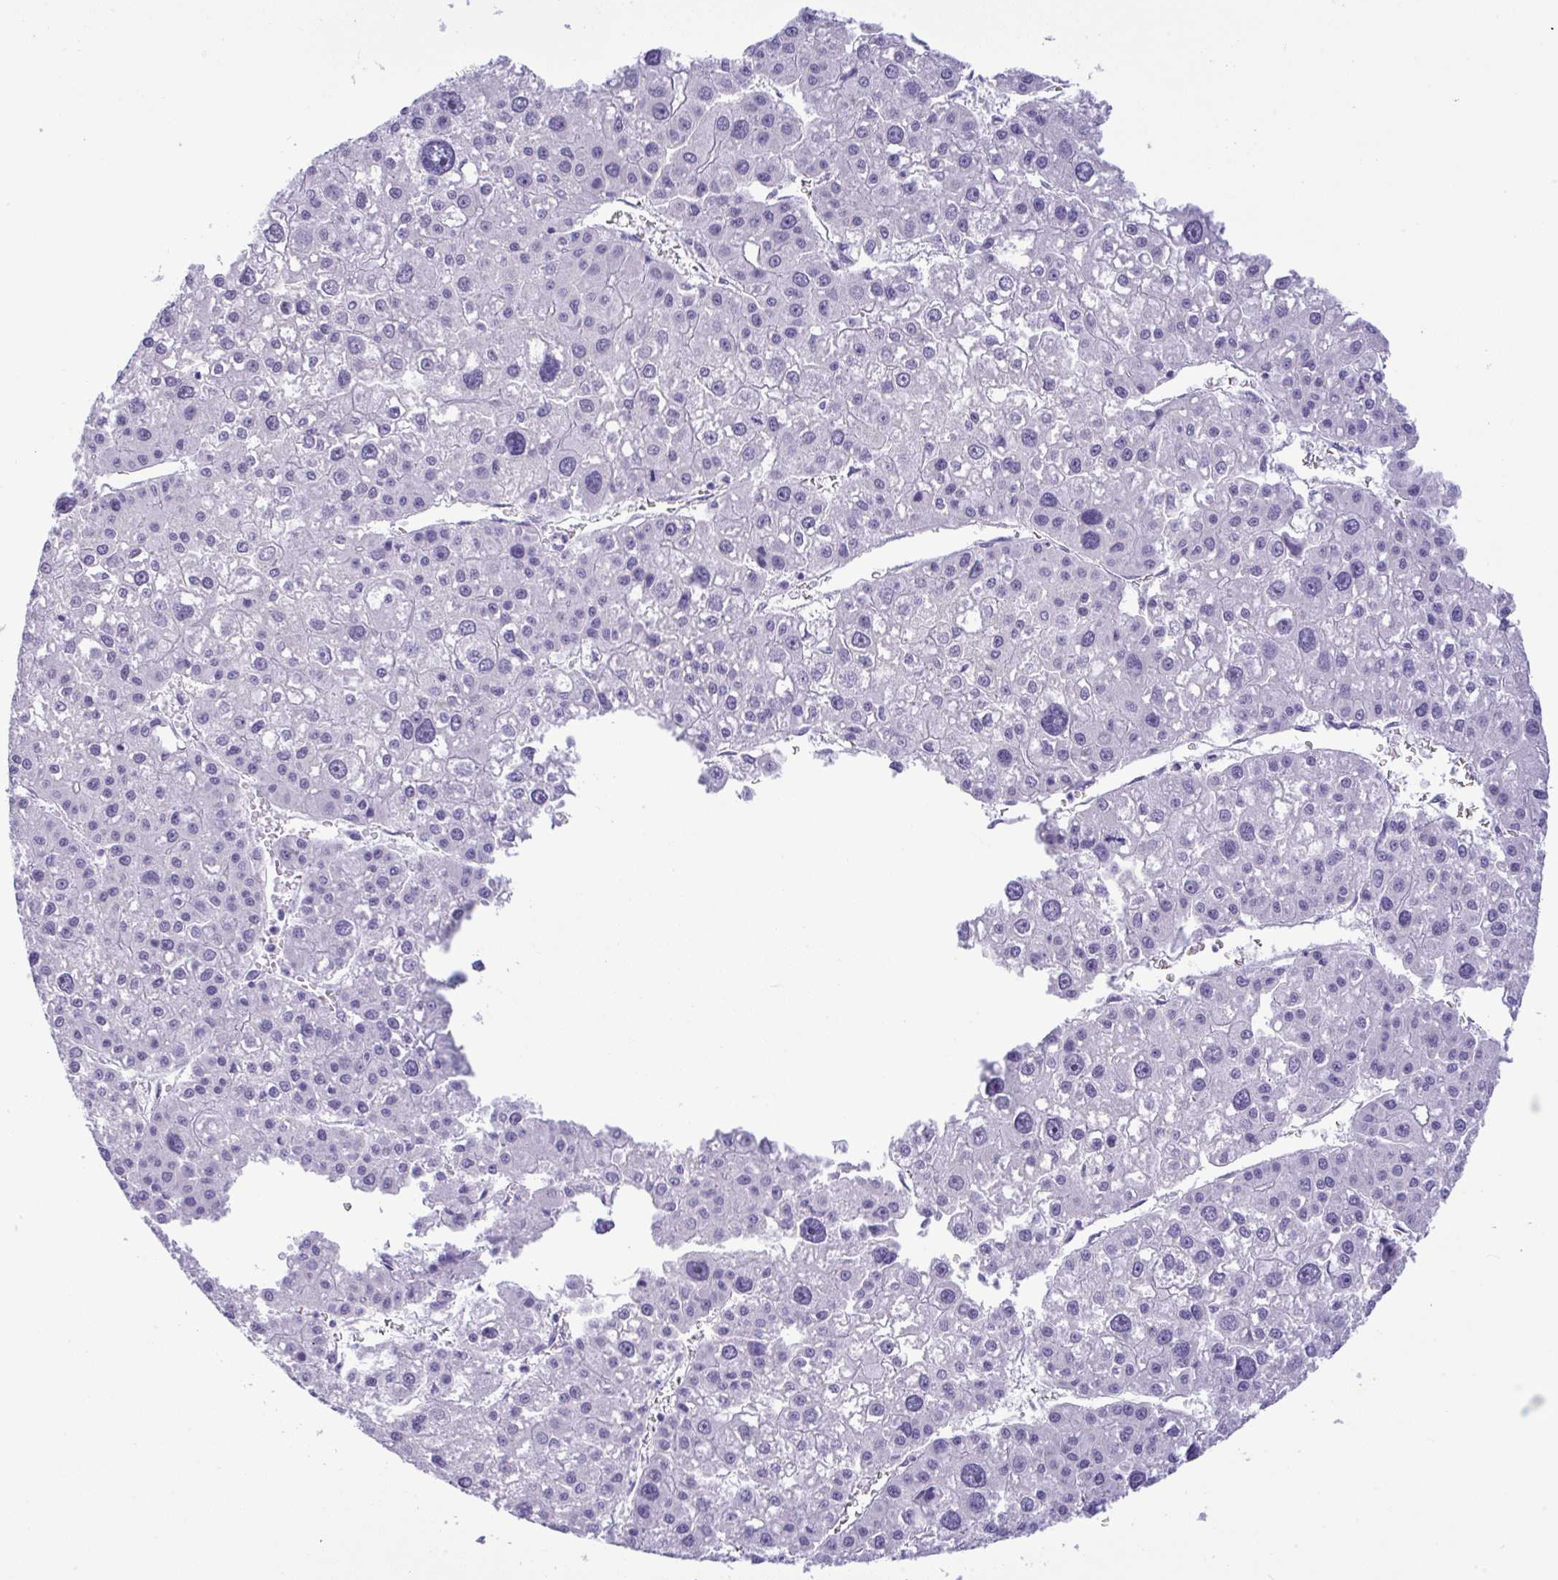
{"staining": {"intensity": "negative", "quantity": "none", "location": "none"}, "tissue": "liver cancer", "cell_type": "Tumor cells", "image_type": "cancer", "snomed": [{"axis": "morphology", "description": "Carcinoma, Hepatocellular, NOS"}, {"axis": "topography", "description": "Liver"}], "caption": "High magnification brightfield microscopy of hepatocellular carcinoma (liver) stained with DAB (3,3'-diaminobenzidine) (brown) and counterstained with hematoxylin (blue): tumor cells show no significant expression.", "gene": "YBX2", "patient": {"sex": "male", "age": 73}}